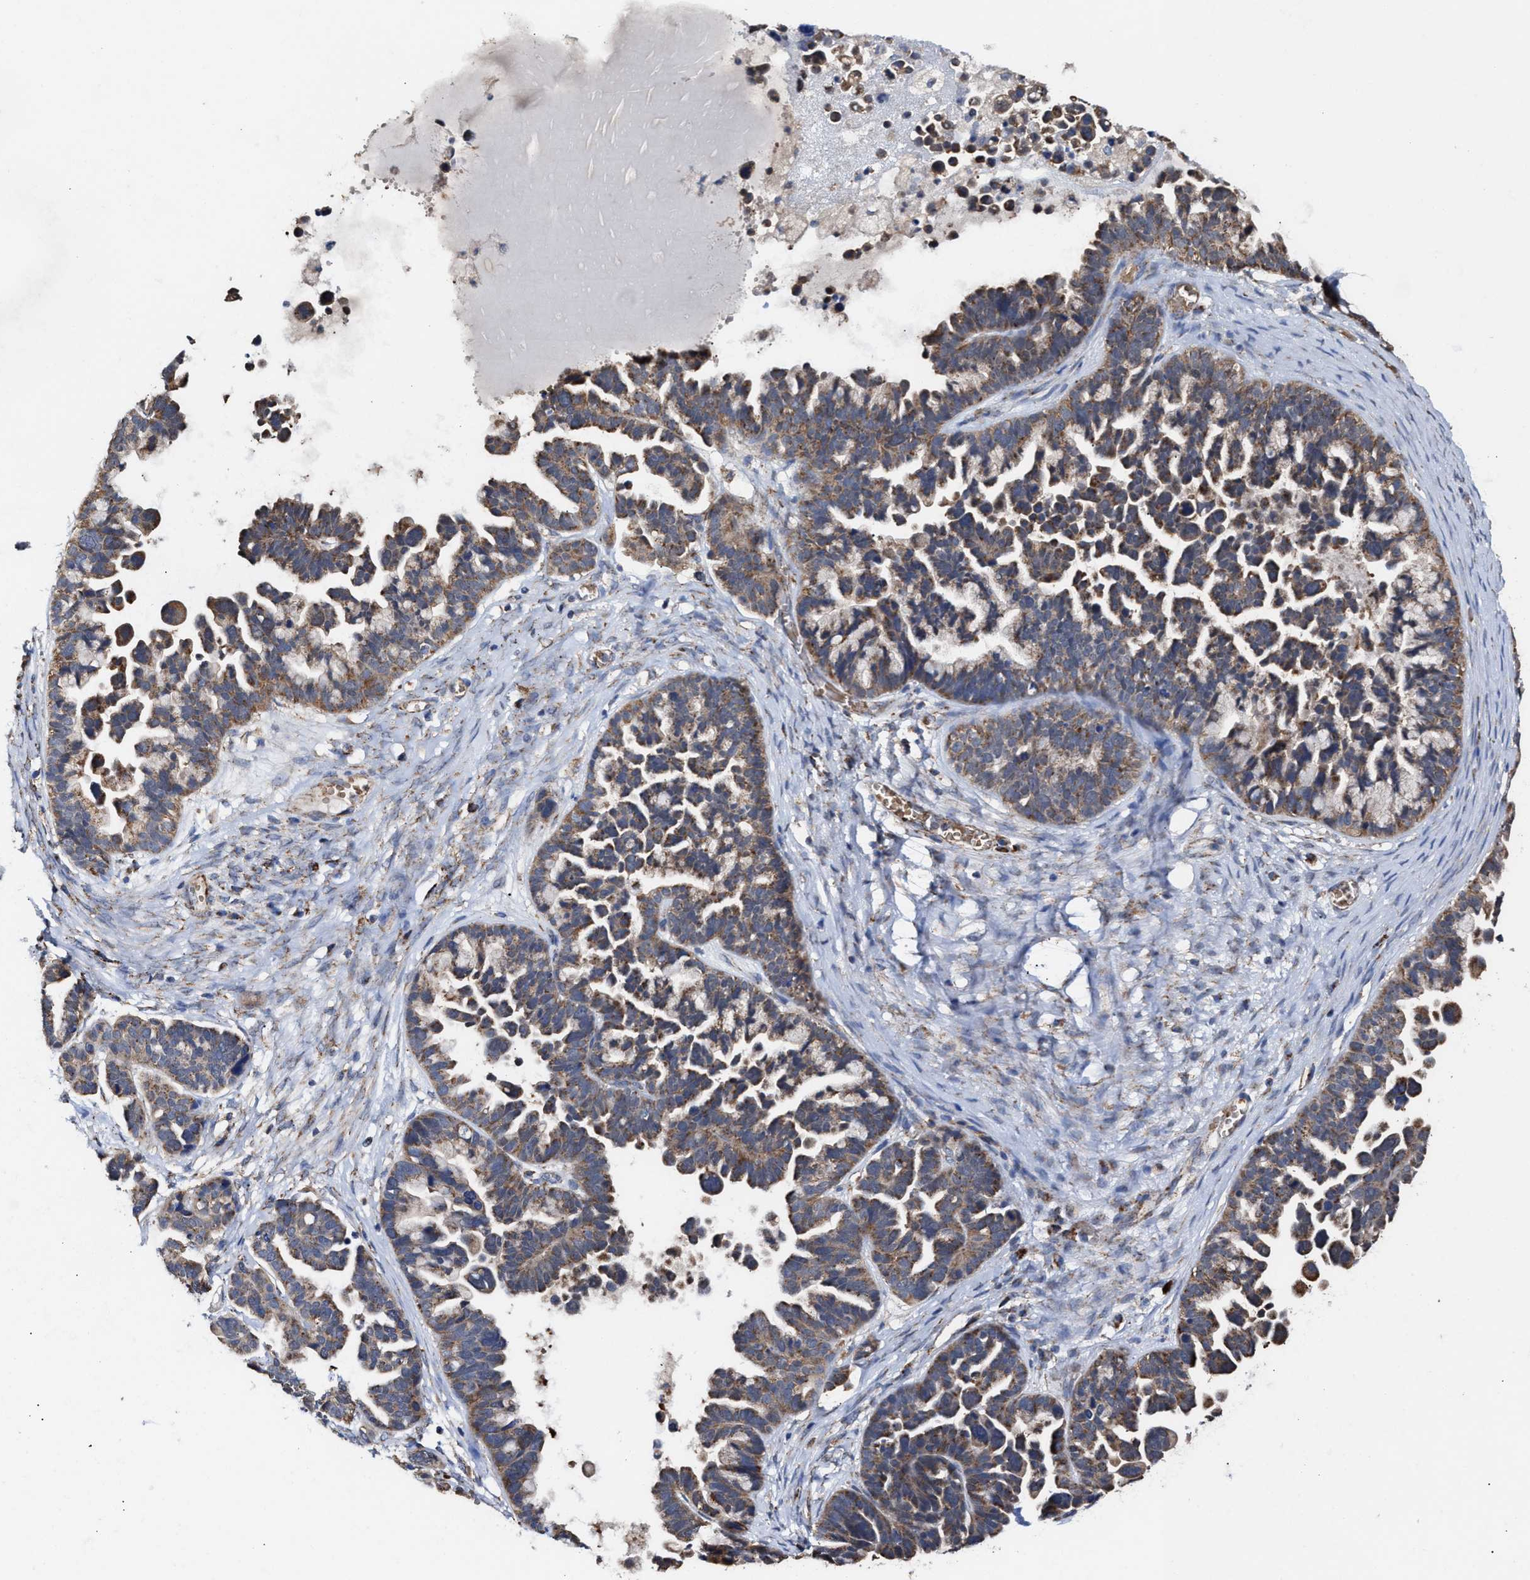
{"staining": {"intensity": "moderate", "quantity": ">75%", "location": "cytoplasmic/membranous"}, "tissue": "ovarian cancer", "cell_type": "Tumor cells", "image_type": "cancer", "snomed": [{"axis": "morphology", "description": "Cystadenocarcinoma, serous, NOS"}, {"axis": "topography", "description": "Ovary"}], "caption": "Tumor cells demonstrate moderate cytoplasmic/membranous expression in about >75% of cells in serous cystadenocarcinoma (ovarian).", "gene": "MECR", "patient": {"sex": "female", "age": 56}}